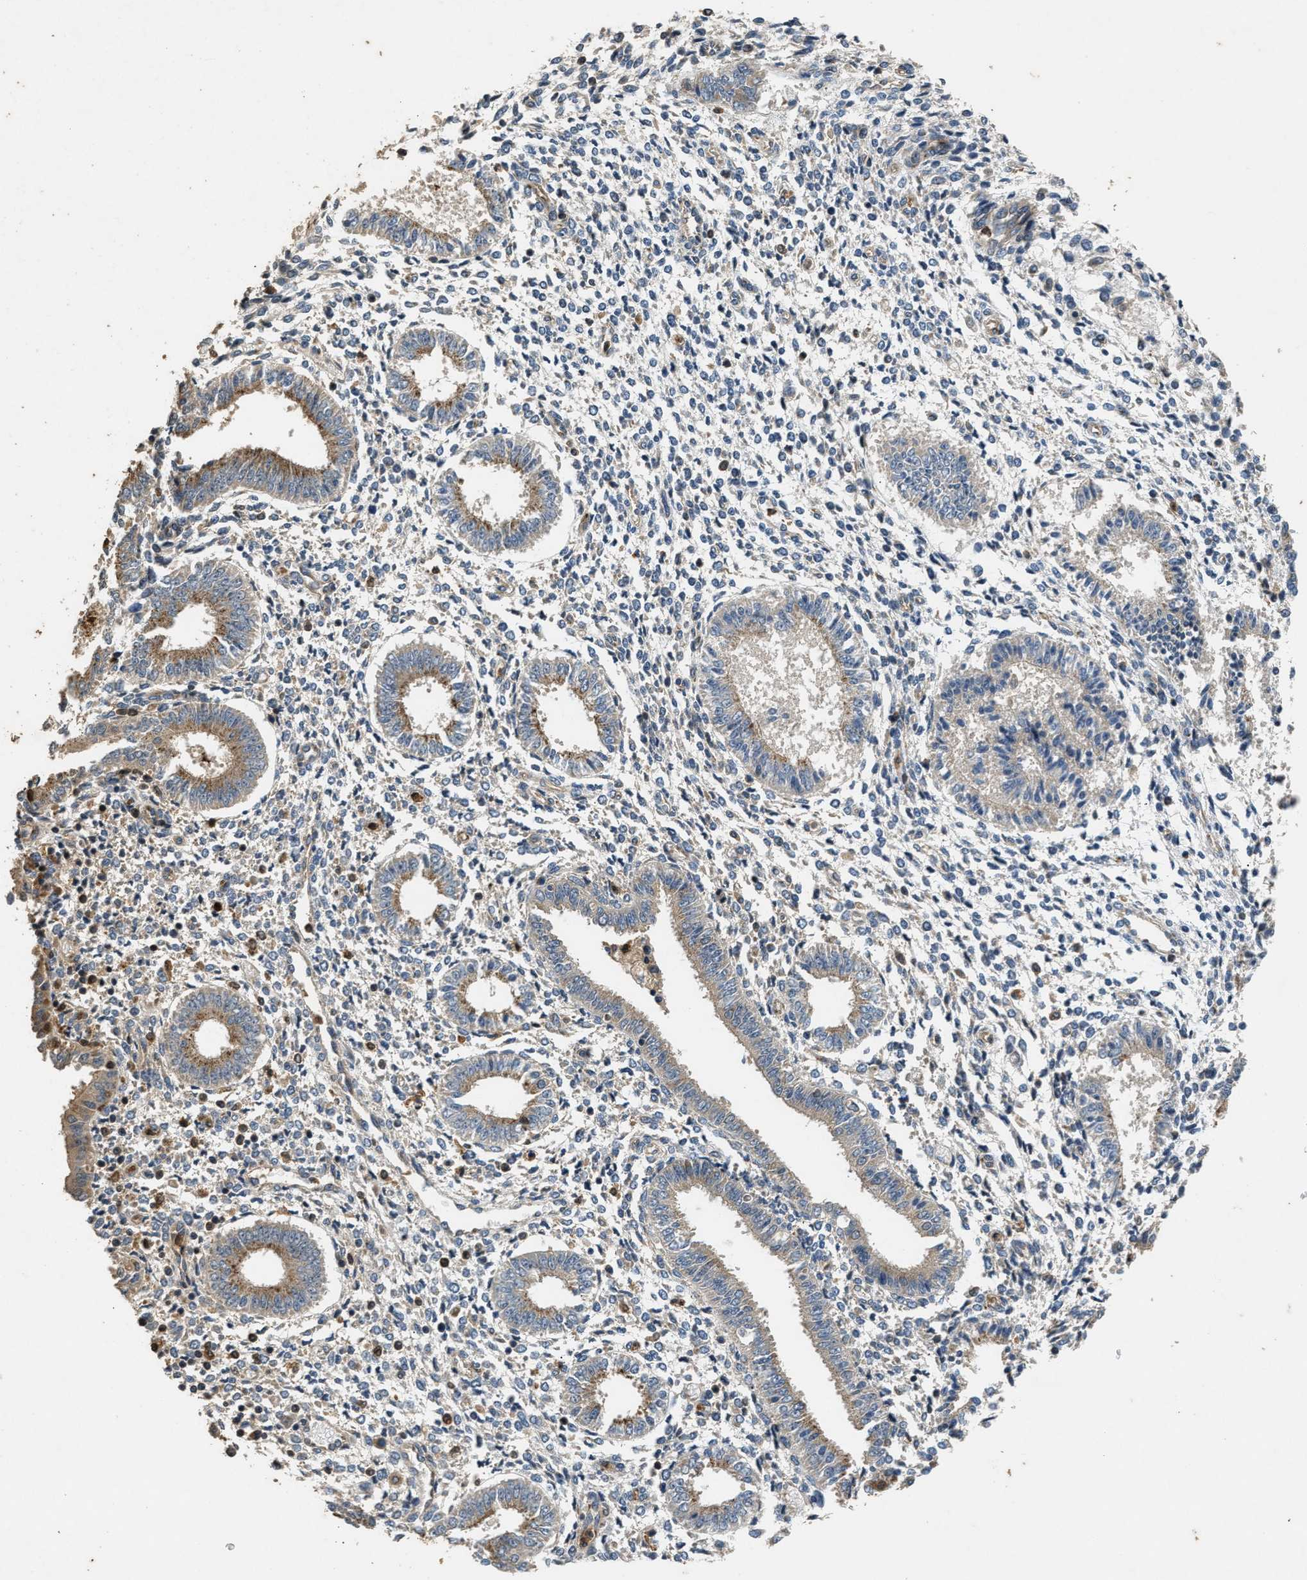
{"staining": {"intensity": "moderate", "quantity": "<25%", "location": "cytoplasmic/membranous"}, "tissue": "endometrium", "cell_type": "Cells in endometrial stroma", "image_type": "normal", "snomed": [{"axis": "morphology", "description": "Normal tissue, NOS"}, {"axis": "topography", "description": "Endometrium"}], "caption": "Immunohistochemical staining of unremarkable human endometrium displays low levels of moderate cytoplasmic/membranous staining in approximately <25% of cells in endometrial stroma.", "gene": "CHUK", "patient": {"sex": "female", "age": 35}}